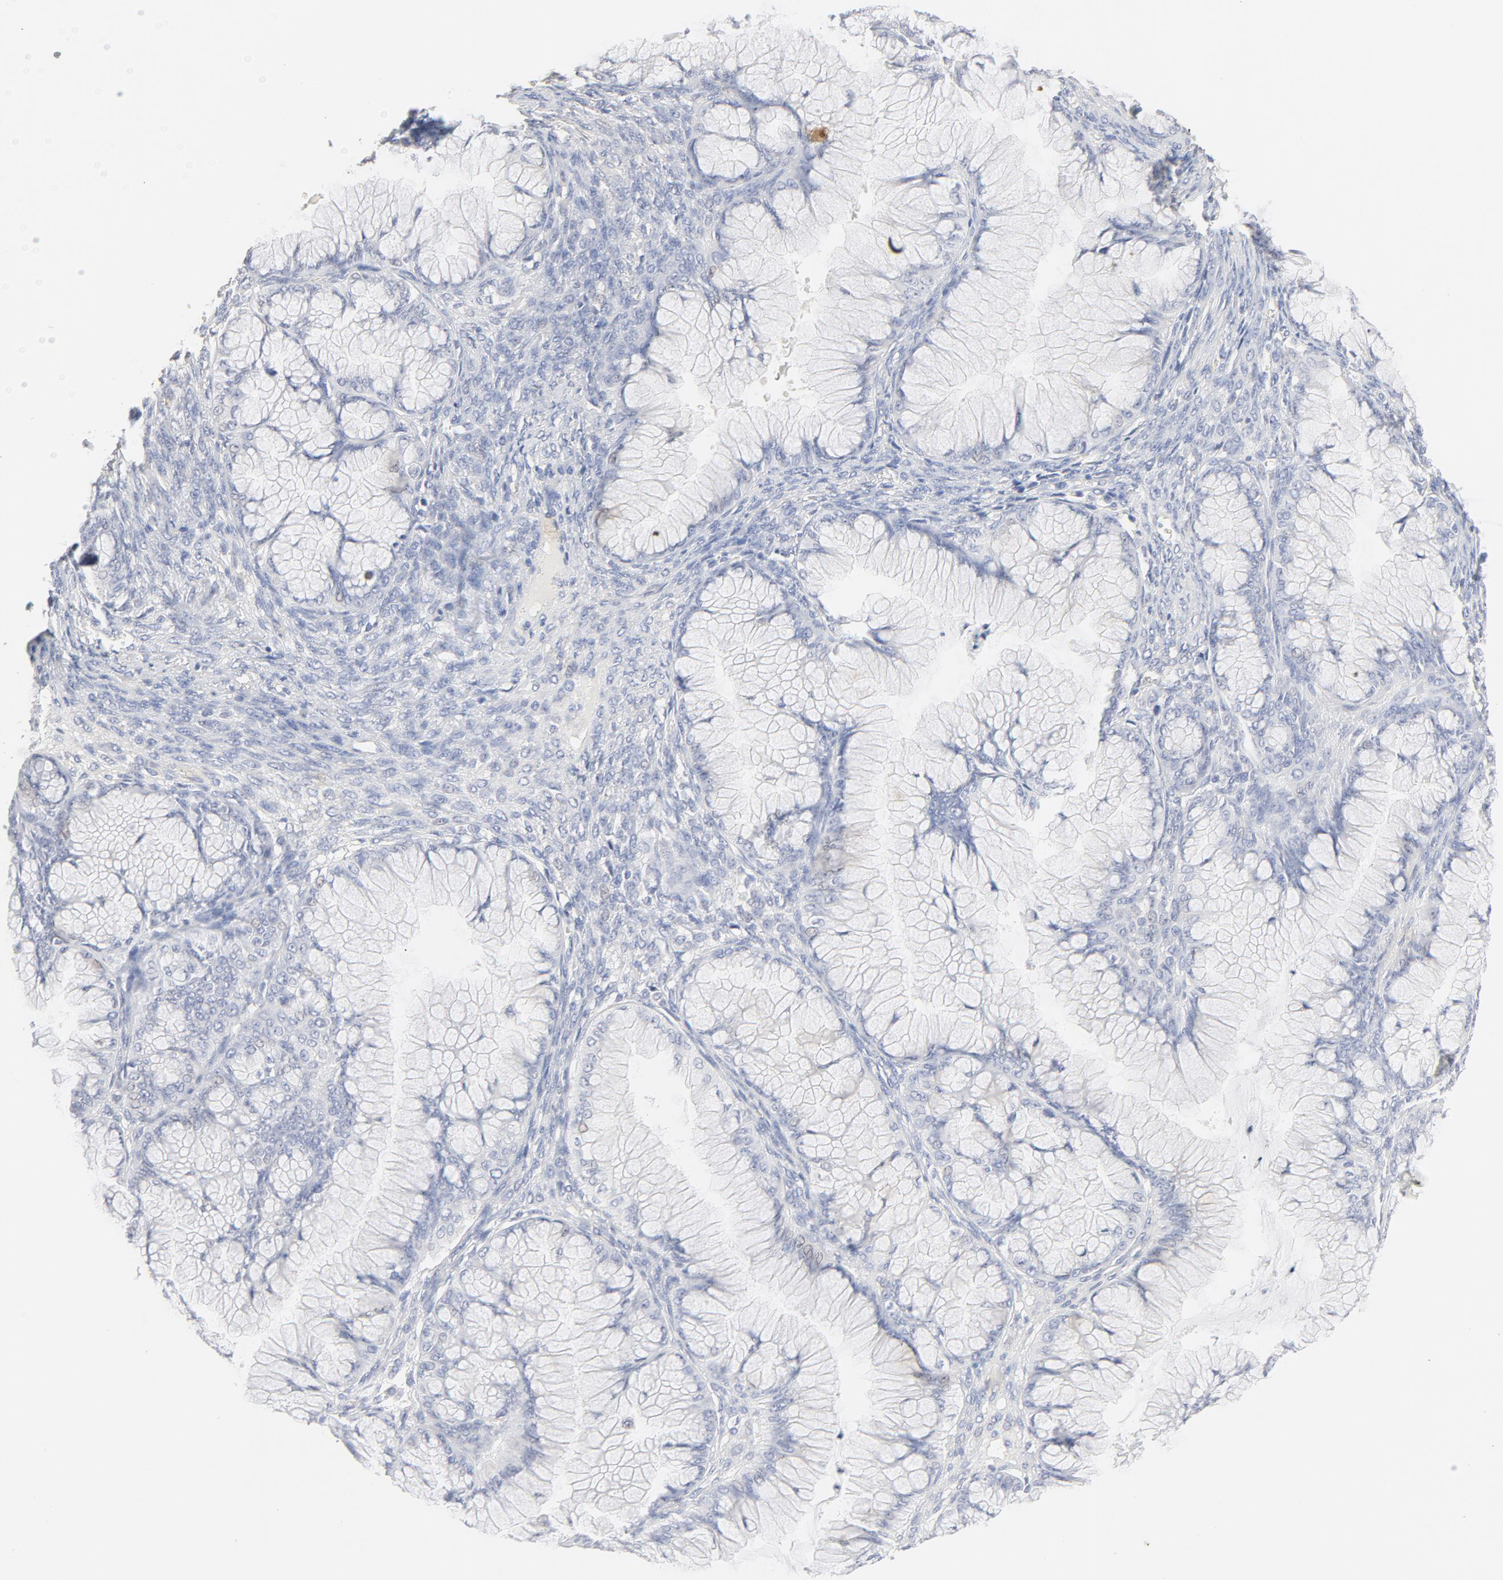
{"staining": {"intensity": "negative", "quantity": "none", "location": "none"}, "tissue": "ovarian cancer", "cell_type": "Tumor cells", "image_type": "cancer", "snomed": [{"axis": "morphology", "description": "Cystadenocarcinoma, mucinous, NOS"}, {"axis": "topography", "description": "Ovary"}], "caption": "Histopathology image shows no significant protein positivity in tumor cells of ovarian mucinous cystadenocarcinoma.", "gene": "FCGBP", "patient": {"sex": "female", "age": 63}}